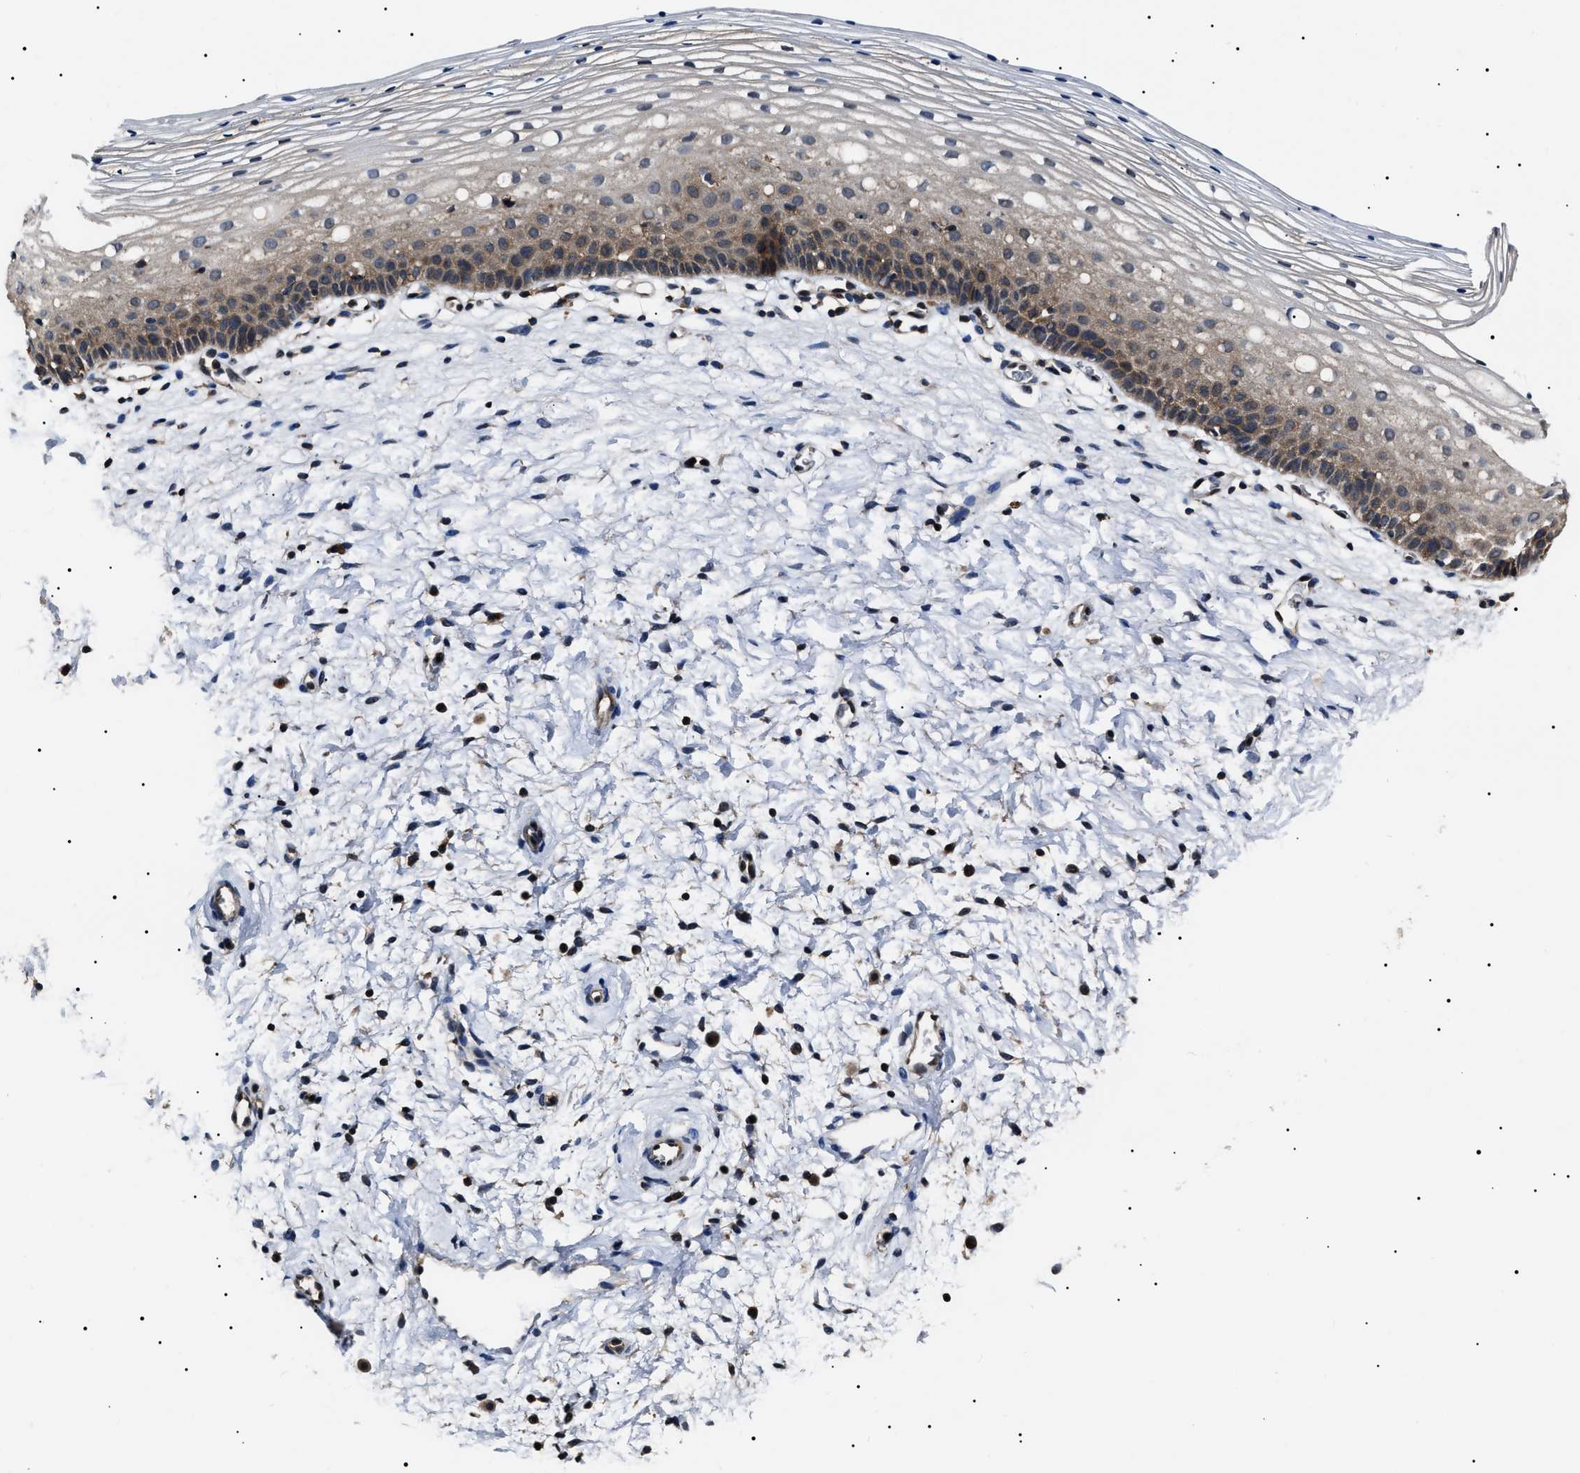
{"staining": {"intensity": "moderate", "quantity": ">75%", "location": "cytoplasmic/membranous"}, "tissue": "cervix", "cell_type": "Glandular cells", "image_type": "normal", "snomed": [{"axis": "morphology", "description": "Normal tissue, NOS"}, {"axis": "topography", "description": "Cervix"}], "caption": "This photomicrograph displays normal cervix stained with immunohistochemistry (IHC) to label a protein in brown. The cytoplasmic/membranous of glandular cells show moderate positivity for the protein. Nuclei are counter-stained blue.", "gene": "CCT8", "patient": {"sex": "female", "age": 72}}